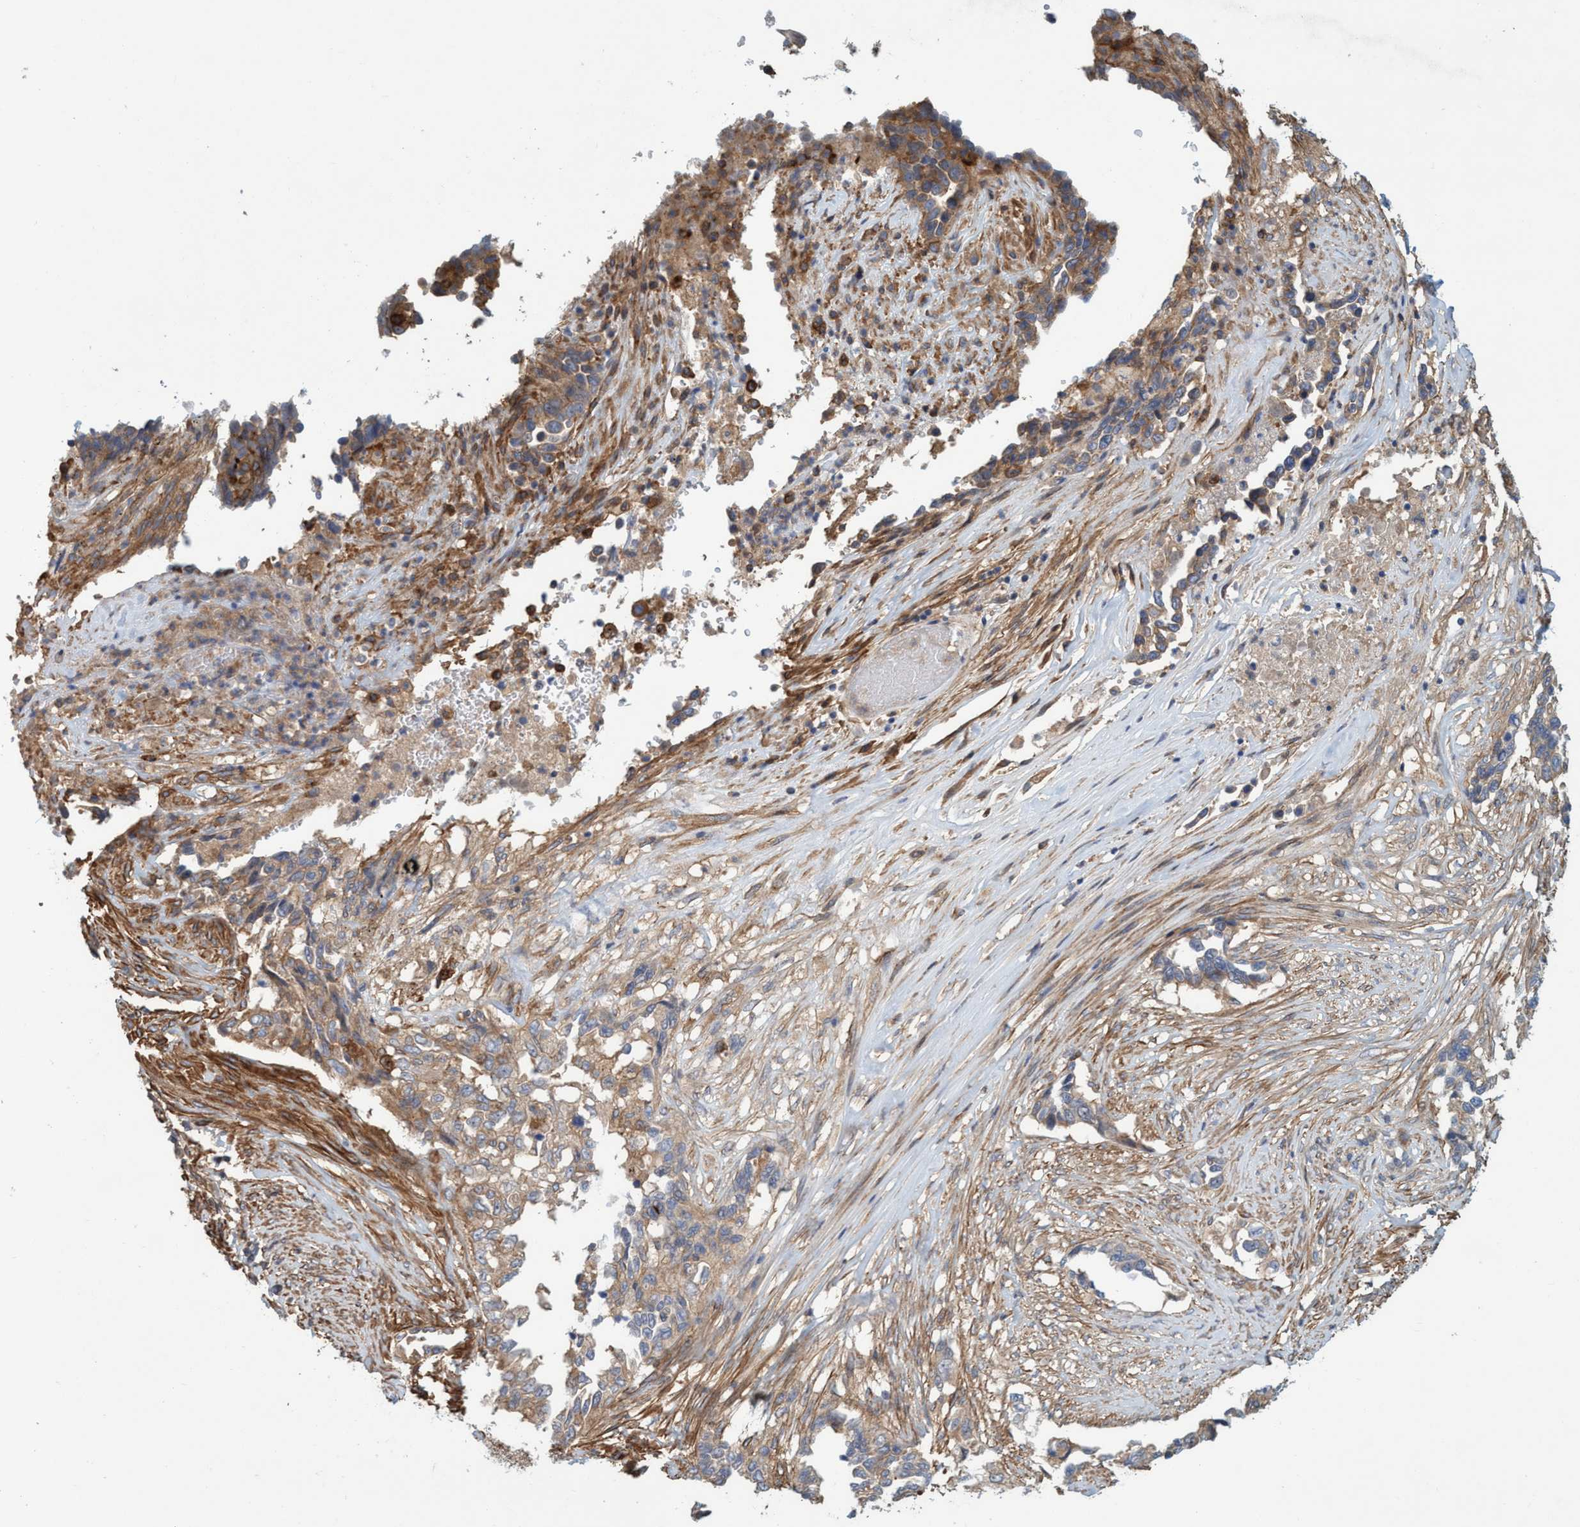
{"staining": {"intensity": "moderate", "quantity": "25%-75%", "location": "cytoplasmic/membranous"}, "tissue": "lung cancer", "cell_type": "Tumor cells", "image_type": "cancer", "snomed": [{"axis": "morphology", "description": "Adenocarcinoma, NOS"}, {"axis": "topography", "description": "Lung"}], "caption": "Adenocarcinoma (lung) stained for a protein shows moderate cytoplasmic/membranous positivity in tumor cells.", "gene": "SPECC1", "patient": {"sex": "female", "age": 51}}